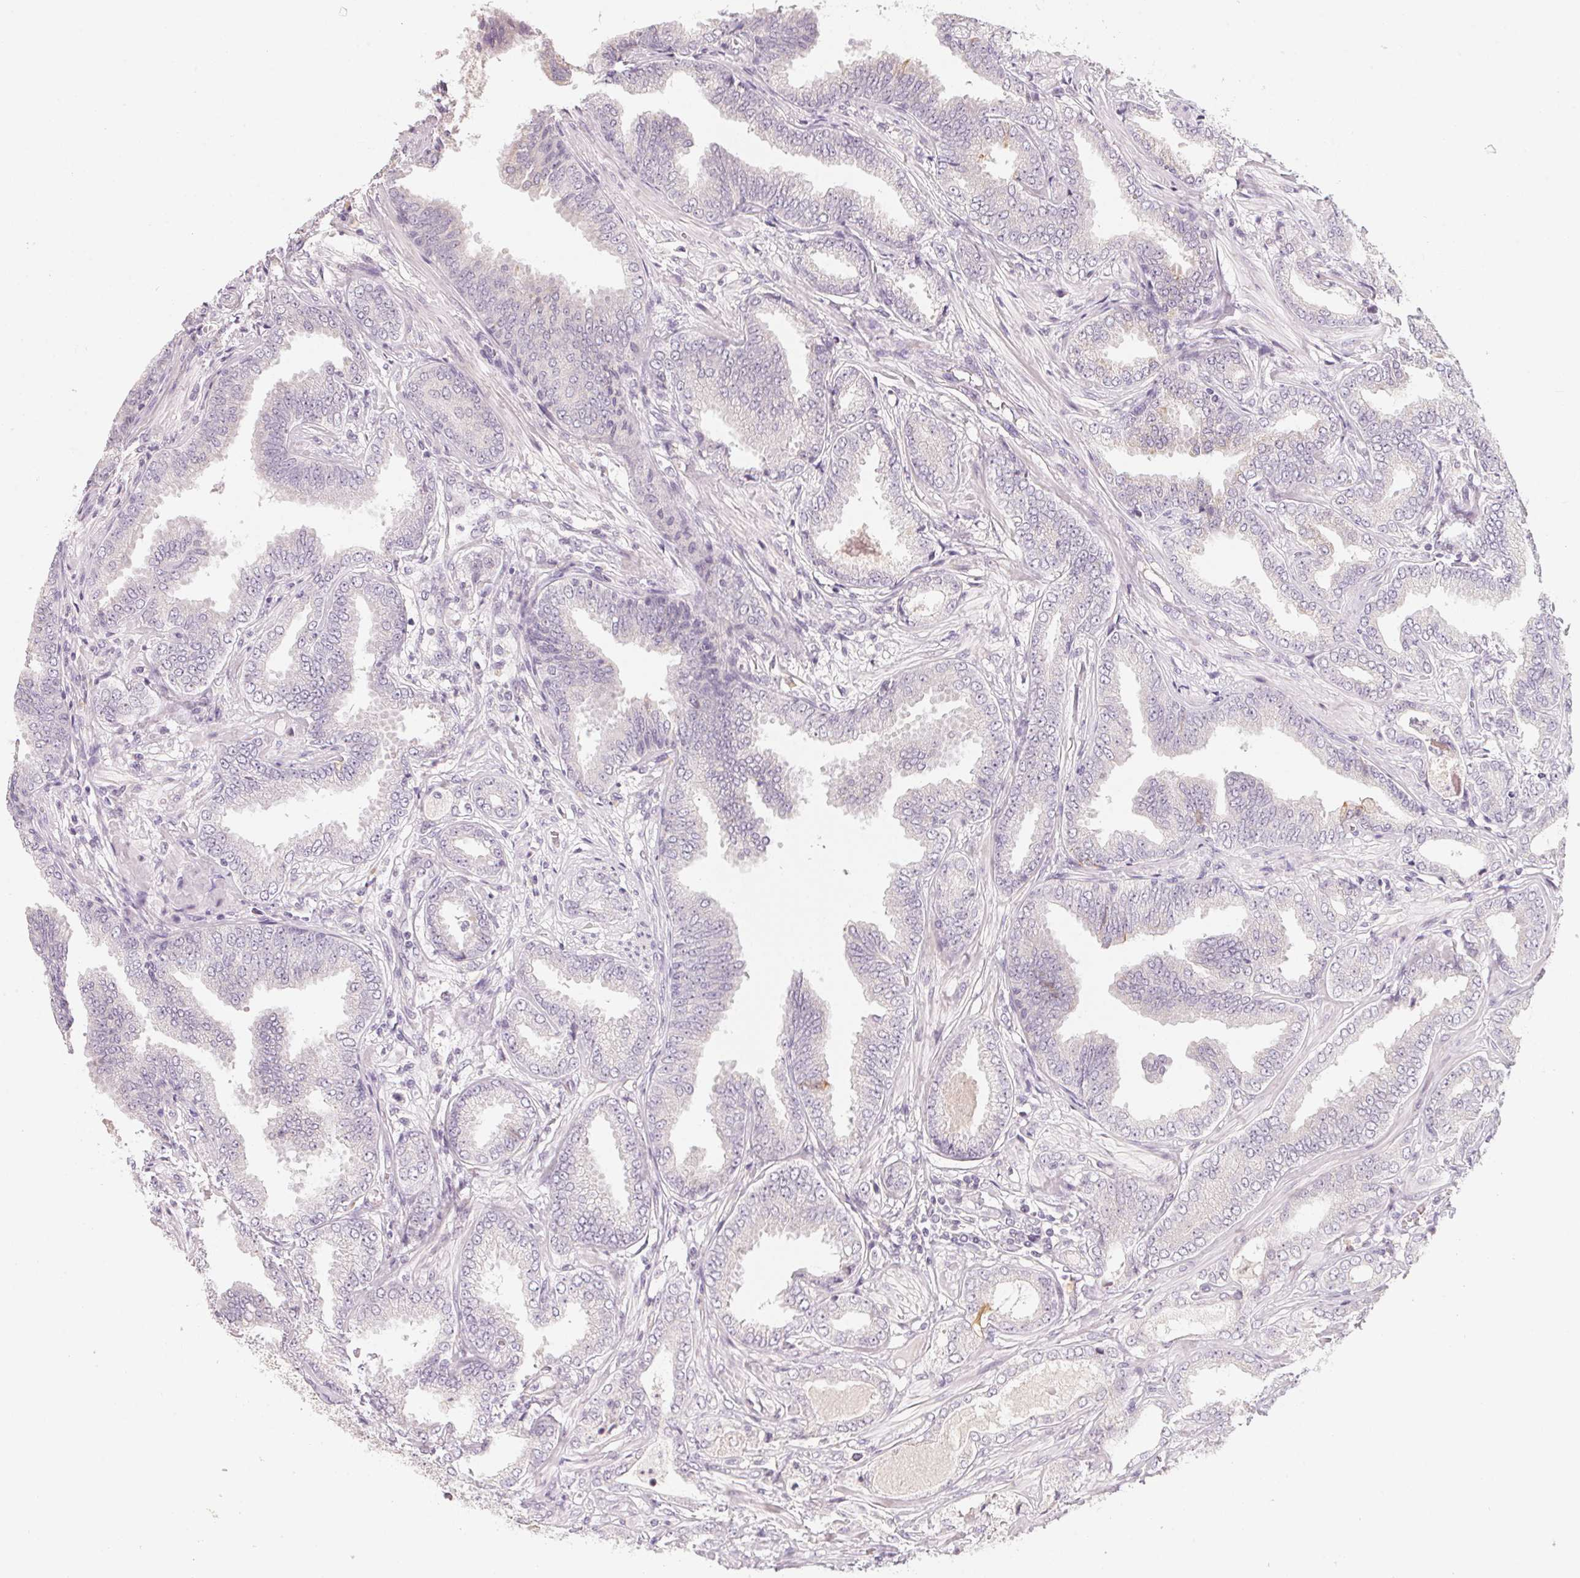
{"staining": {"intensity": "negative", "quantity": "none", "location": "none"}, "tissue": "prostate cancer", "cell_type": "Tumor cells", "image_type": "cancer", "snomed": [{"axis": "morphology", "description": "Adenocarcinoma, Low grade"}, {"axis": "topography", "description": "Prostate"}], "caption": "An image of prostate low-grade adenocarcinoma stained for a protein displays no brown staining in tumor cells.", "gene": "ANKRD31", "patient": {"sex": "male", "age": 55}}